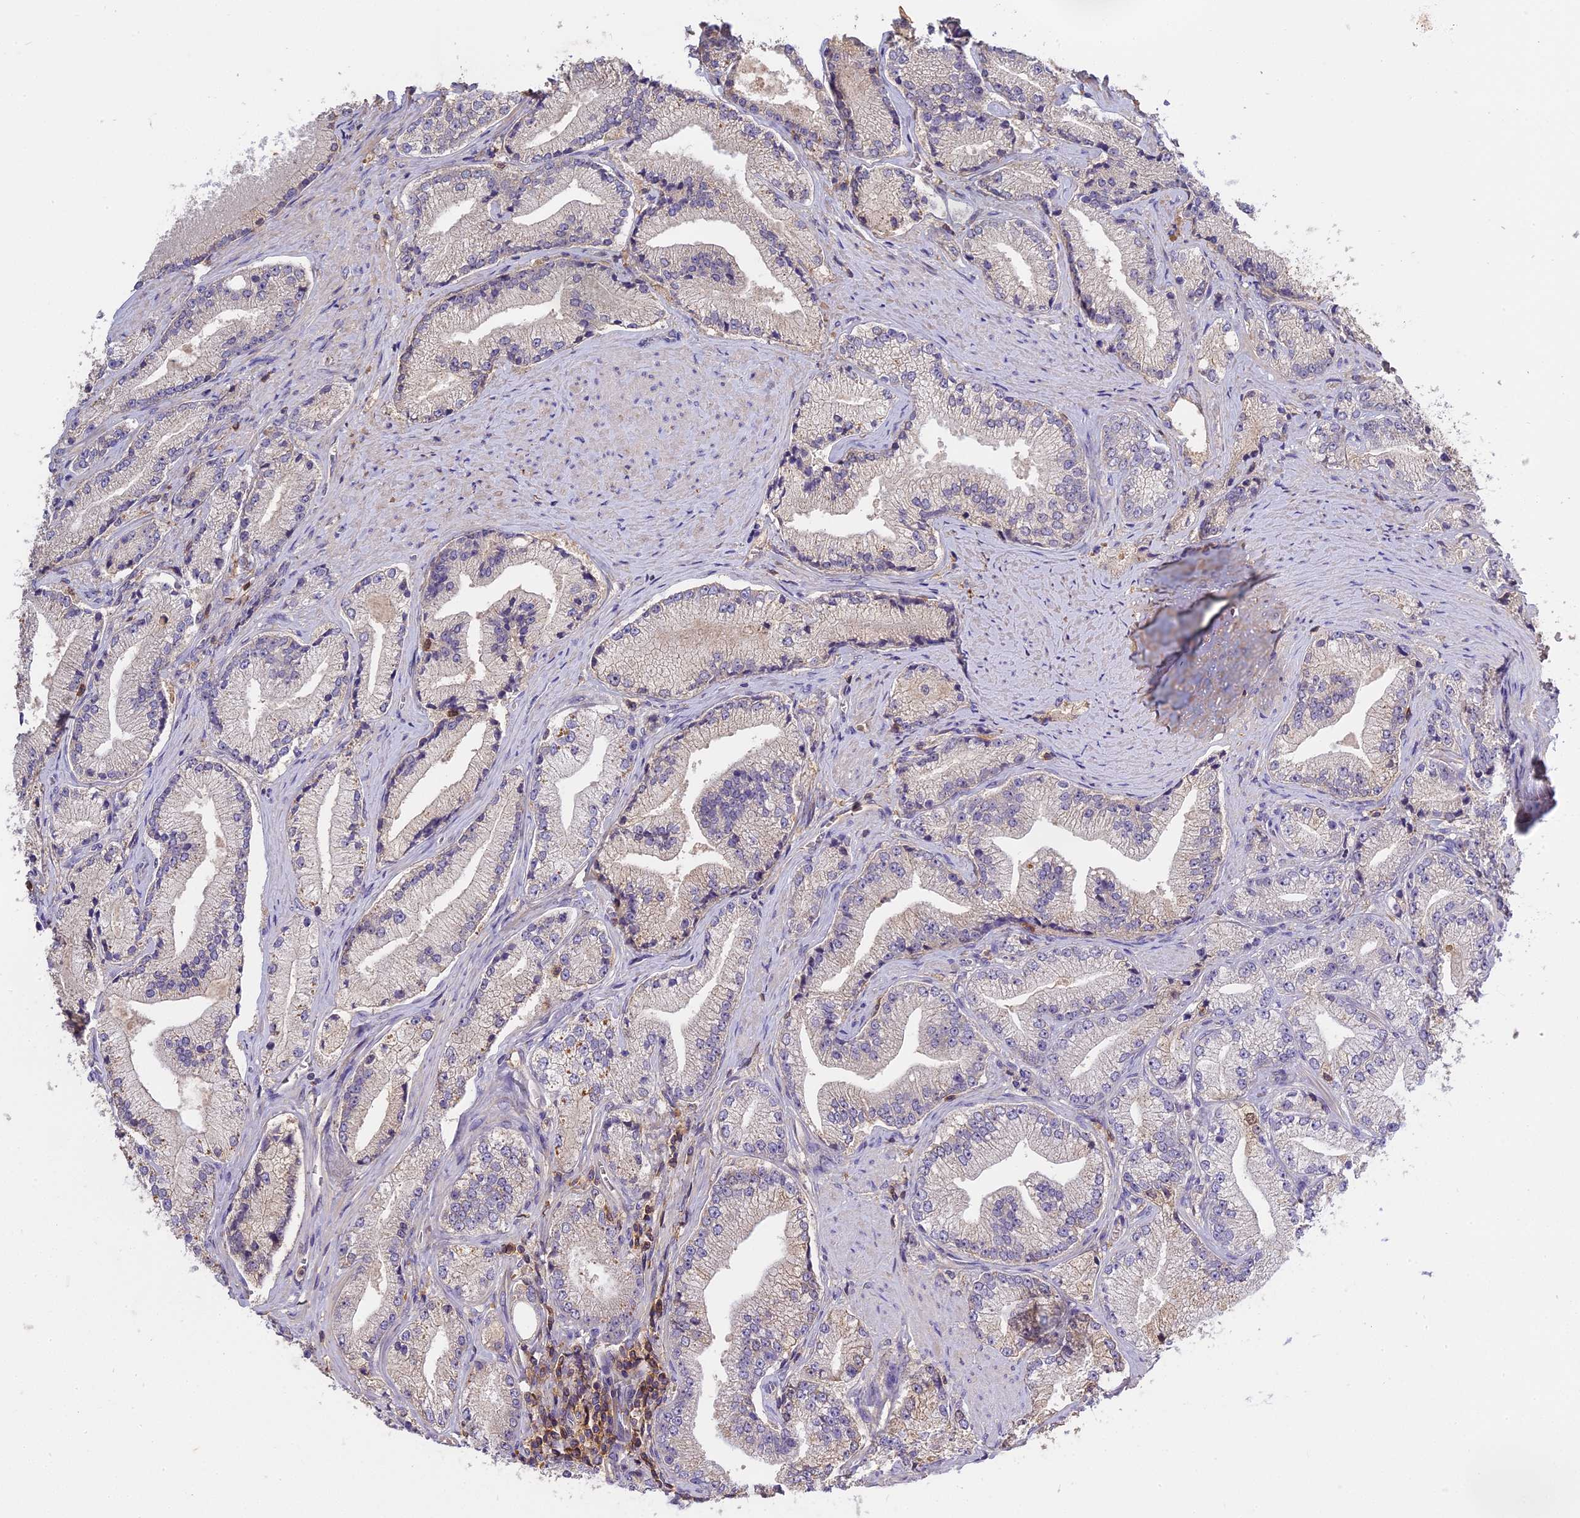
{"staining": {"intensity": "weak", "quantity": "<25%", "location": "cytoplasmic/membranous"}, "tissue": "prostate cancer", "cell_type": "Tumor cells", "image_type": "cancer", "snomed": [{"axis": "morphology", "description": "Adenocarcinoma, High grade"}, {"axis": "topography", "description": "Prostate"}], "caption": "DAB (3,3'-diaminobenzidine) immunohistochemical staining of prostate cancer displays no significant positivity in tumor cells.", "gene": "CFAP119", "patient": {"sex": "male", "age": 67}}